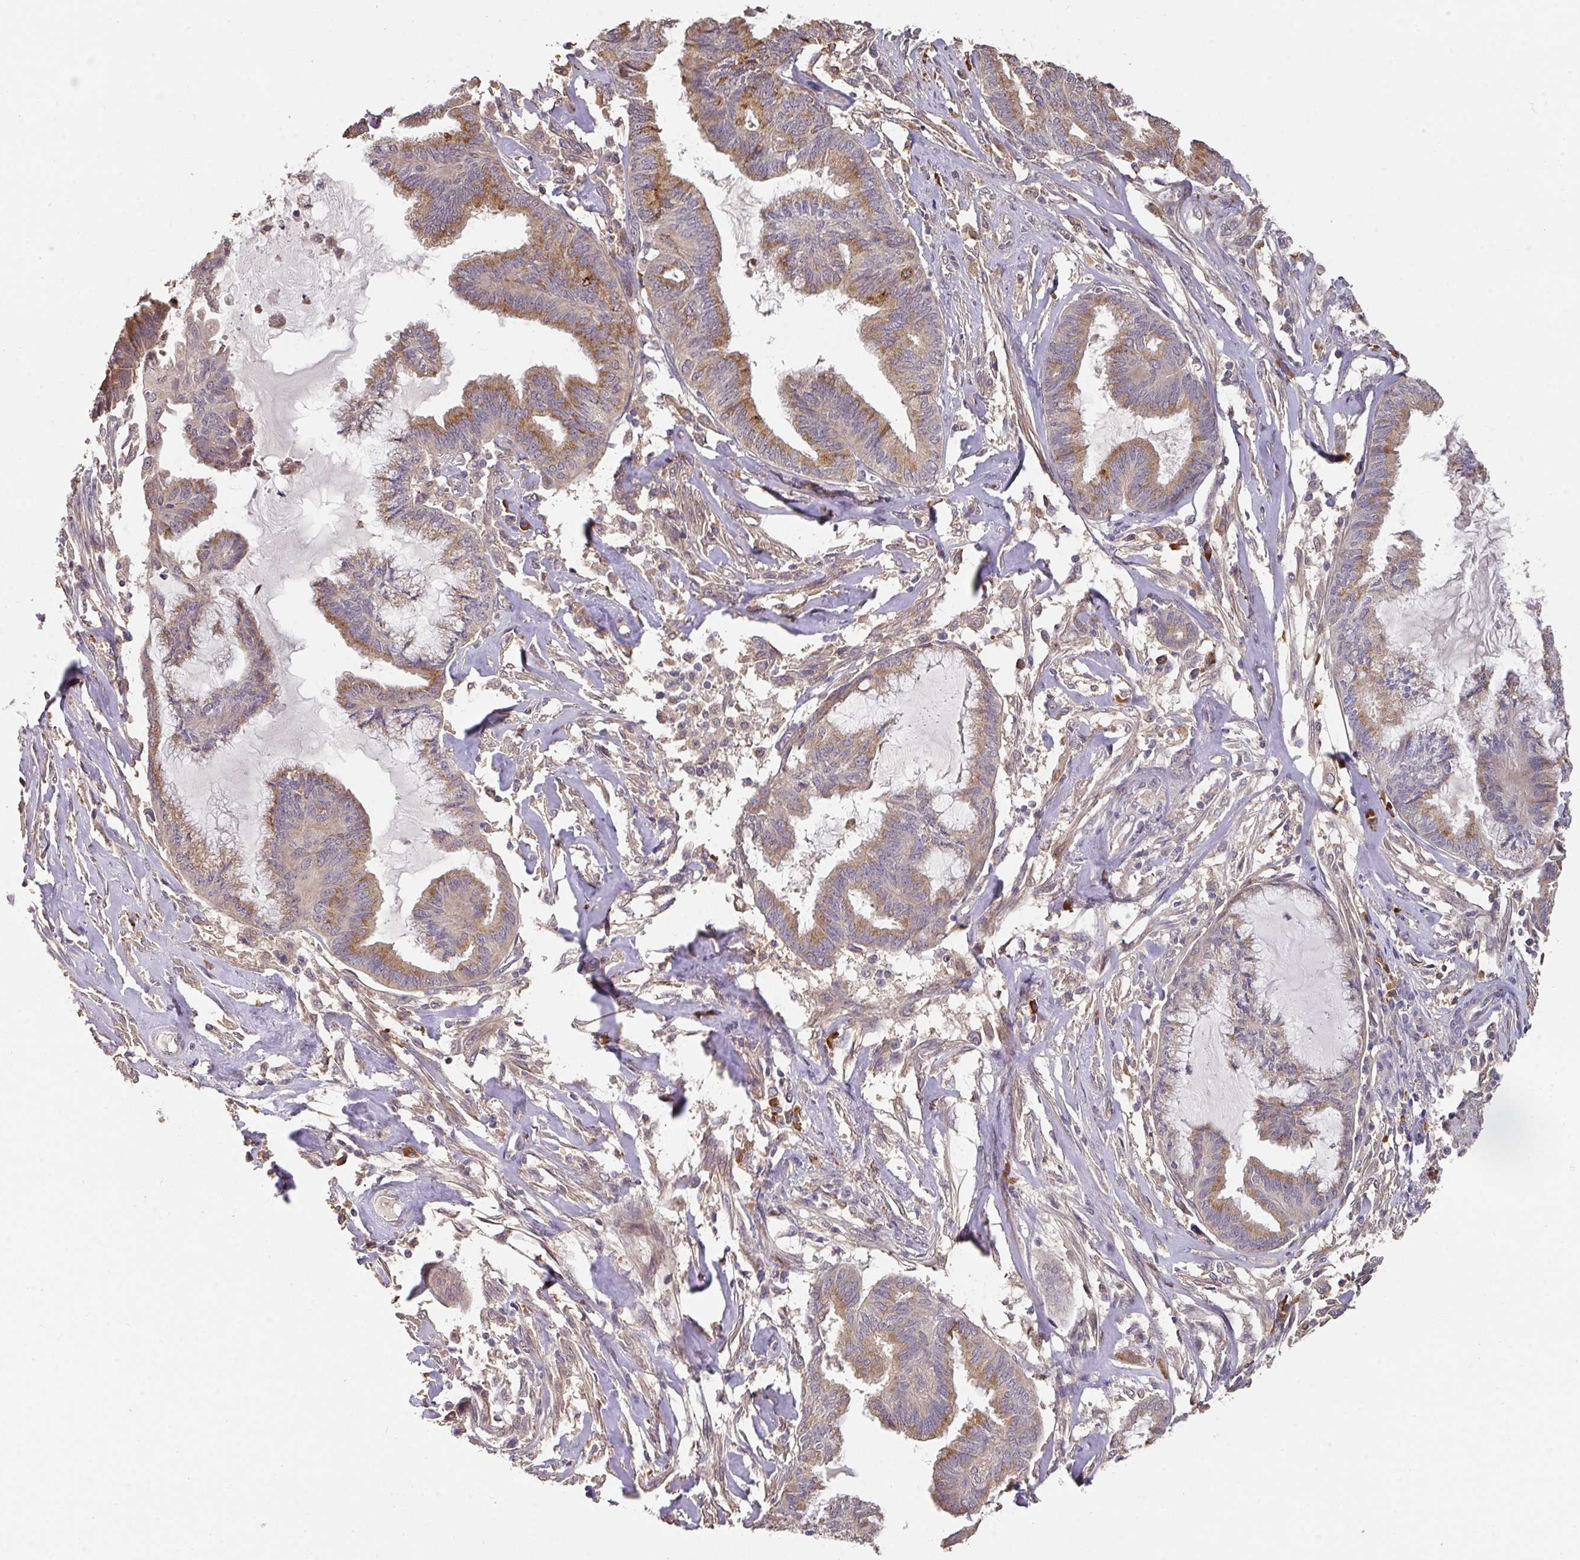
{"staining": {"intensity": "moderate", "quantity": ">75%", "location": "cytoplasmic/membranous"}, "tissue": "endometrial cancer", "cell_type": "Tumor cells", "image_type": "cancer", "snomed": [{"axis": "morphology", "description": "Adenocarcinoma, NOS"}, {"axis": "topography", "description": "Endometrium"}], "caption": "A medium amount of moderate cytoplasmic/membranous positivity is present in approximately >75% of tumor cells in adenocarcinoma (endometrial) tissue.", "gene": "ACVR2B", "patient": {"sex": "female", "age": 86}}